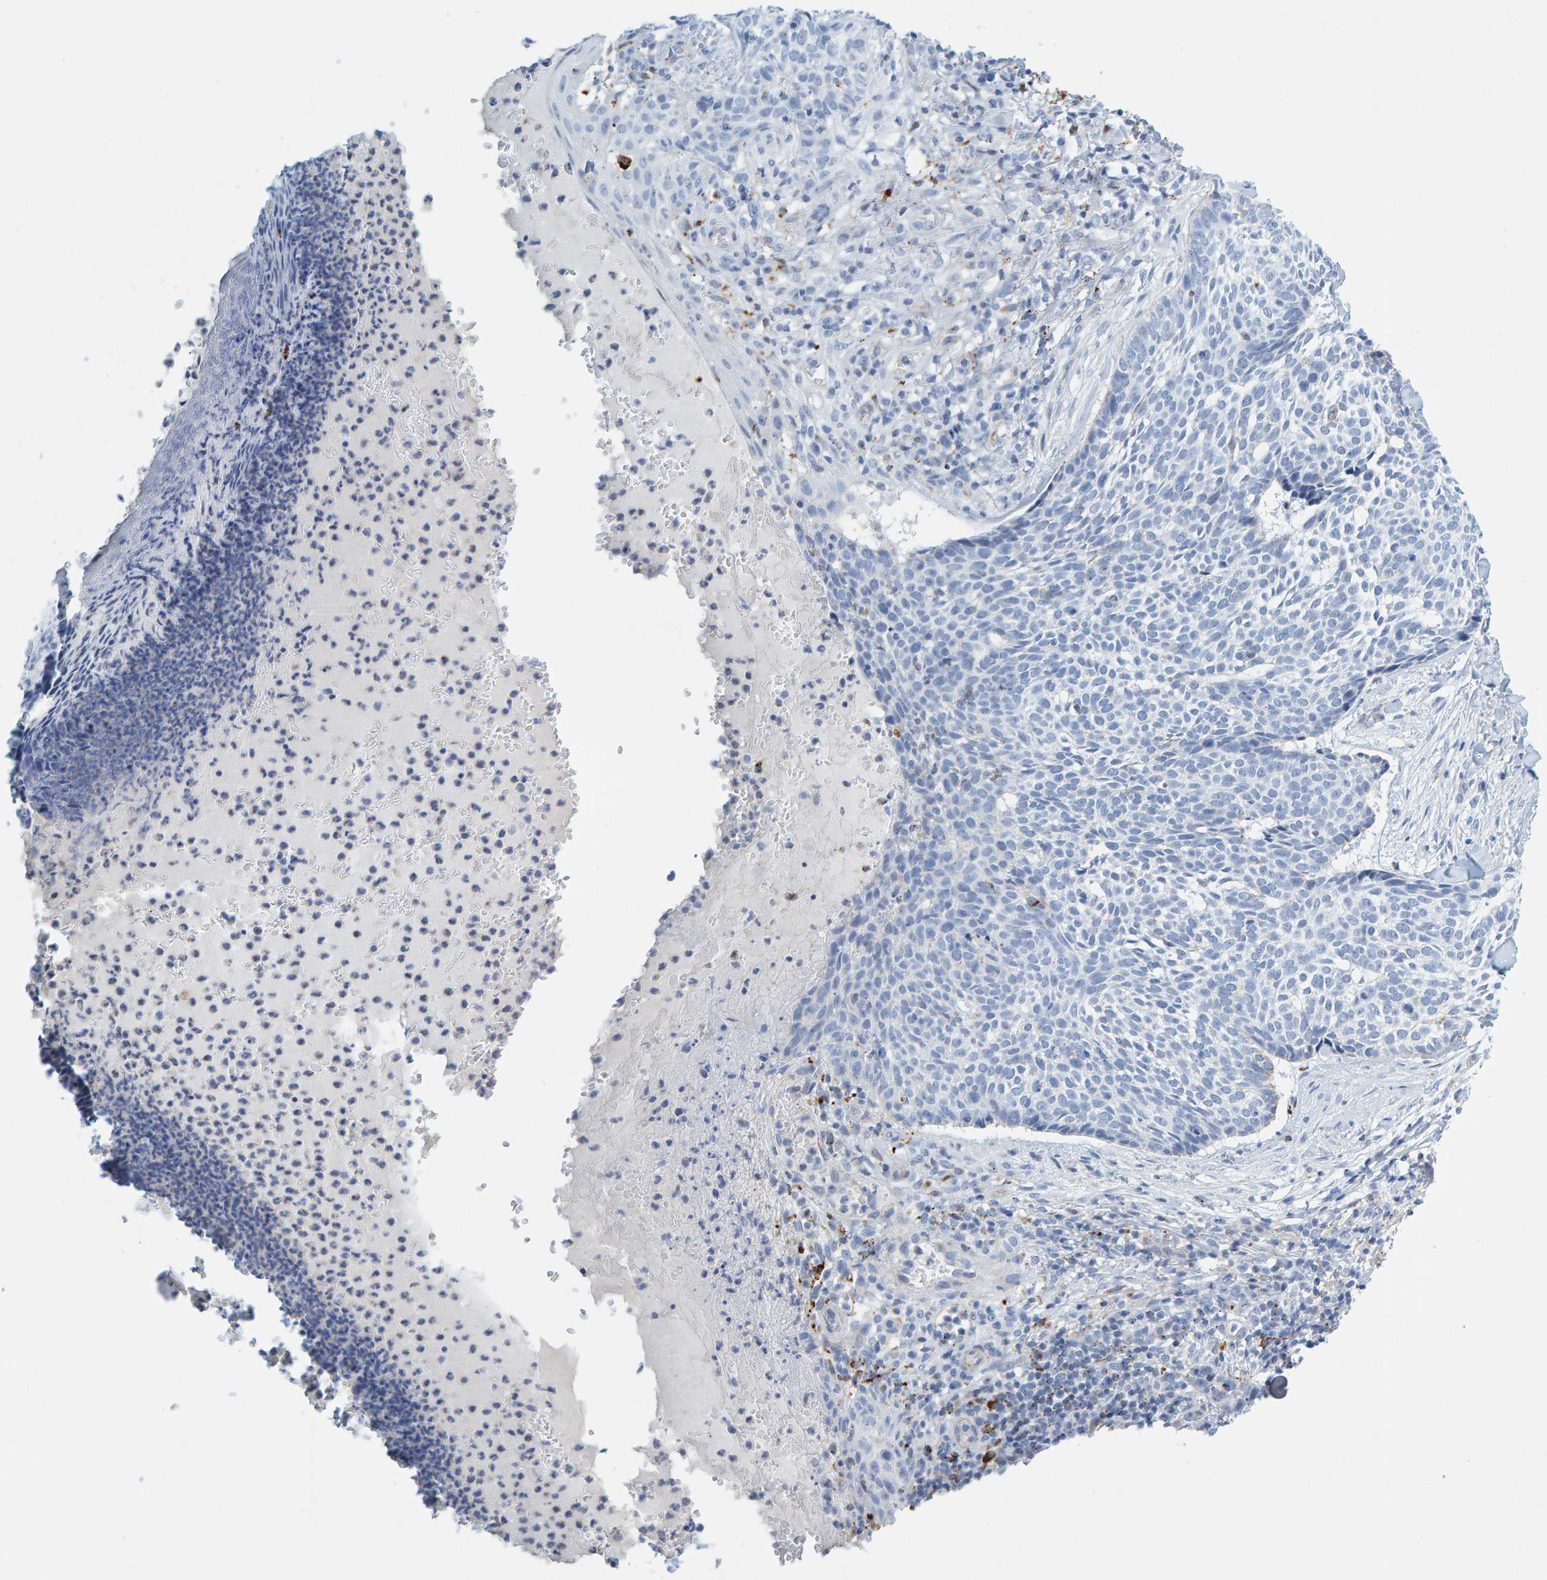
{"staining": {"intensity": "negative", "quantity": "none", "location": "none"}, "tissue": "skin cancer", "cell_type": "Tumor cells", "image_type": "cancer", "snomed": [{"axis": "morphology", "description": "Normal tissue, NOS"}, {"axis": "morphology", "description": "Basal cell carcinoma"}, {"axis": "topography", "description": "Skin"}], "caption": "An IHC photomicrograph of basal cell carcinoma (skin) is shown. There is no staining in tumor cells of basal cell carcinoma (skin). (DAB (3,3'-diaminobenzidine) immunohistochemistry with hematoxylin counter stain).", "gene": "BIN3", "patient": {"sex": "male", "age": 67}}